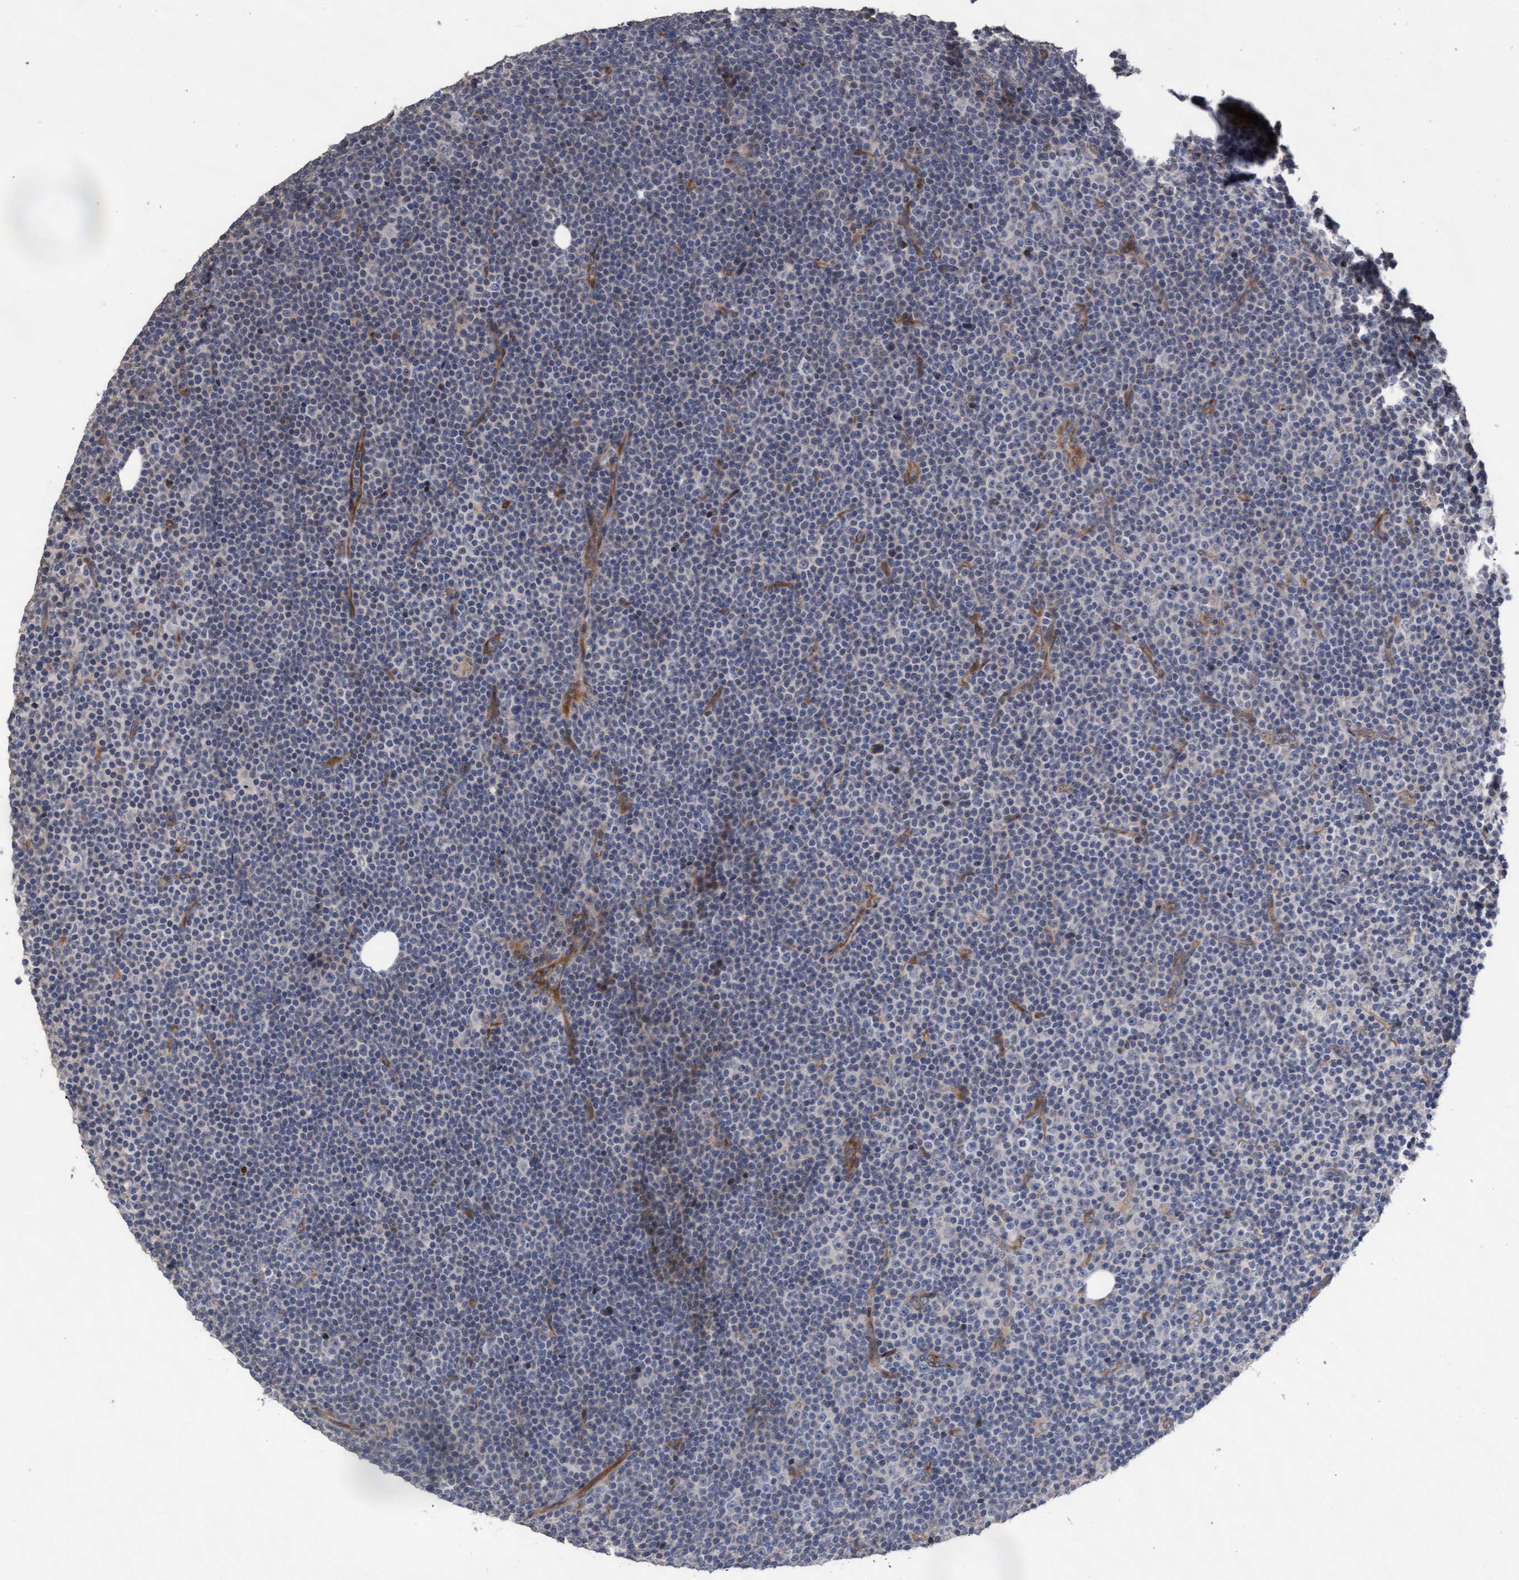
{"staining": {"intensity": "negative", "quantity": "none", "location": "none"}, "tissue": "lymphoma", "cell_type": "Tumor cells", "image_type": "cancer", "snomed": [{"axis": "morphology", "description": "Malignant lymphoma, non-Hodgkin's type, Low grade"}, {"axis": "topography", "description": "Lymph node"}], "caption": "High power microscopy micrograph of an immunohistochemistry micrograph of low-grade malignant lymphoma, non-Hodgkin's type, revealing no significant positivity in tumor cells.", "gene": "KRT24", "patient": {"sex": "female", "age": 67}}